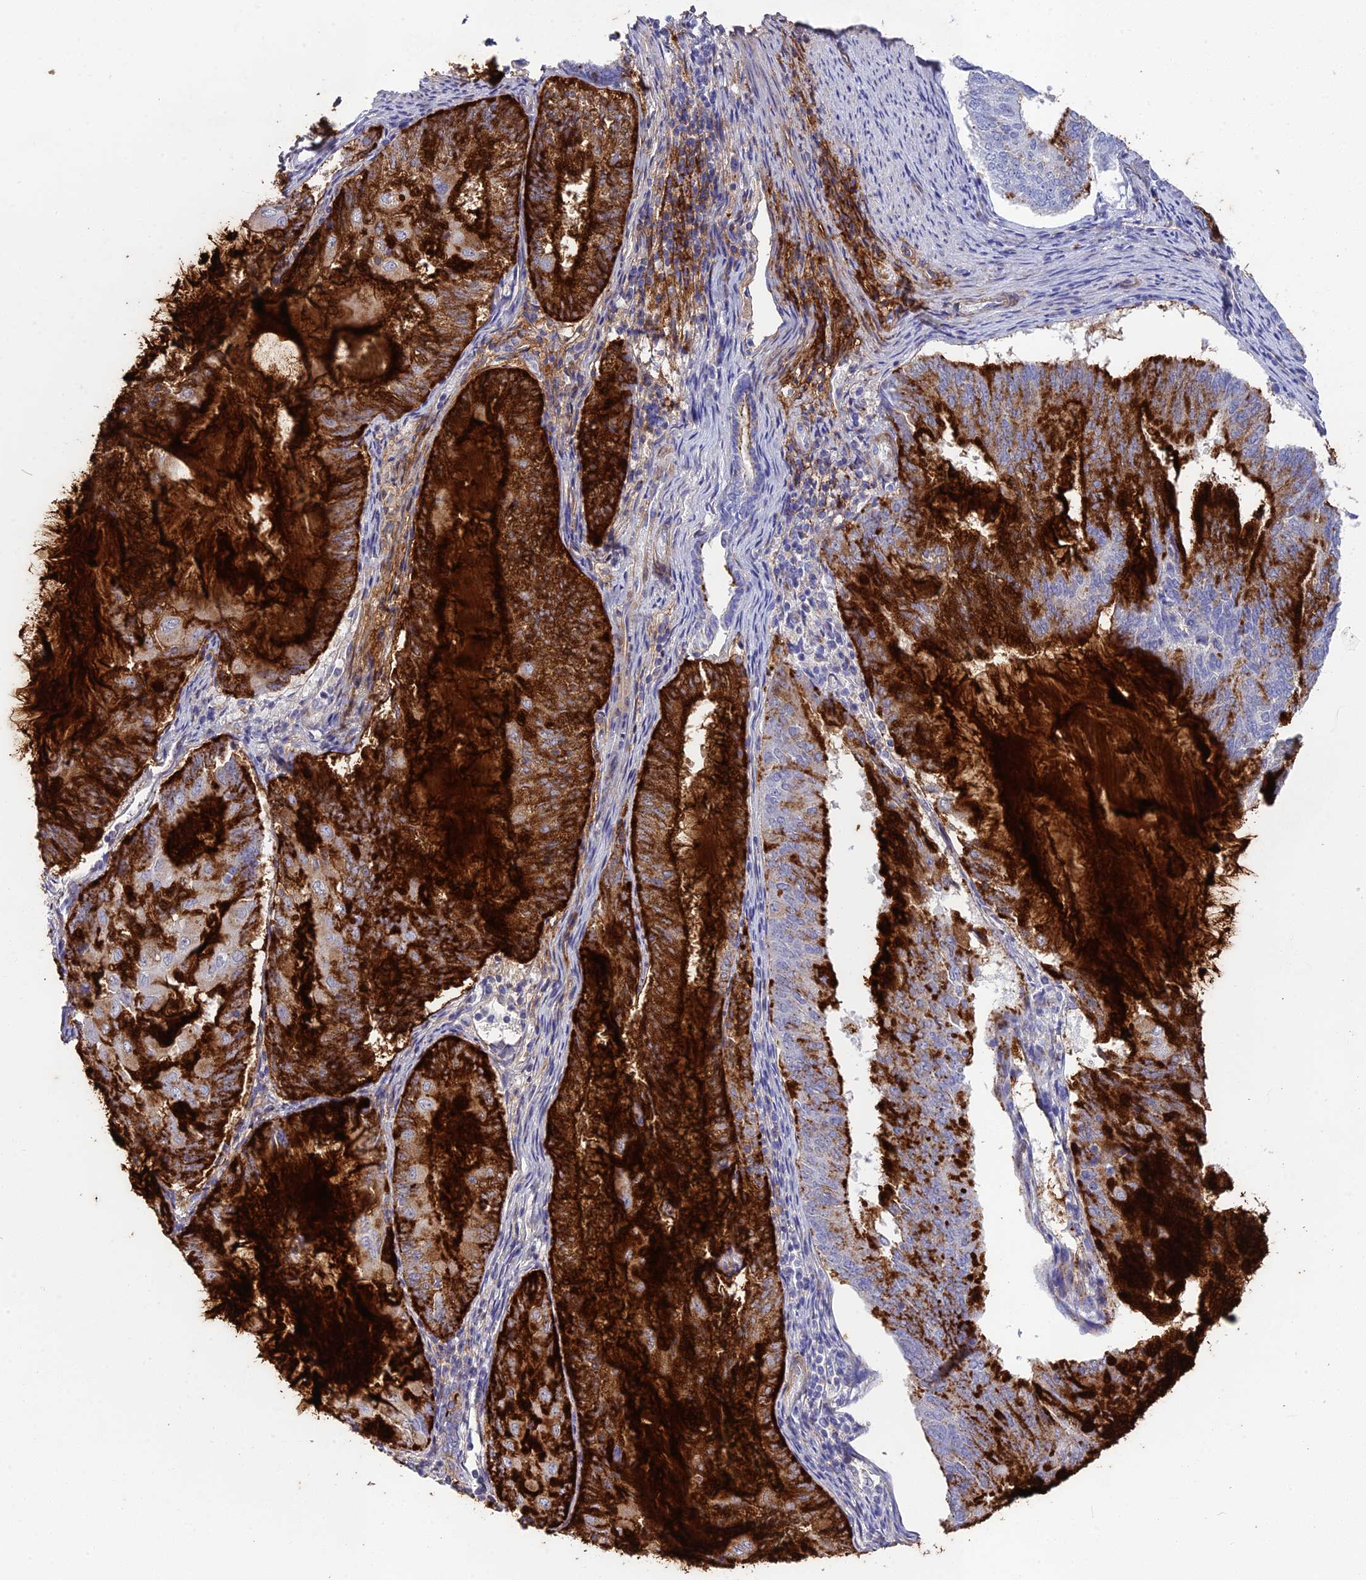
{"staining": {"intensity": "strong", "quantity": "25%-75%", "location": "cytoplasmic/membranous"}, "tissue": "endometrial cancer", "cell_type": "Tumor cells", "image_type": "cancer", "snomed": [{"axis": "morphology", "description": "Adenocarcinoma, NOS"}, {"axis": "topography", "description": "Endometrium"}], "caption": "The histopathology image demonstrates immunohistochemical staining of adenocarcinoma (endometrial). There is strong cytoplasmic/membranous expression is seen in approximately 25%-75% of tumor cells.", "gene": "TNS1", "patient": {"sex": "female", "age": 81}}